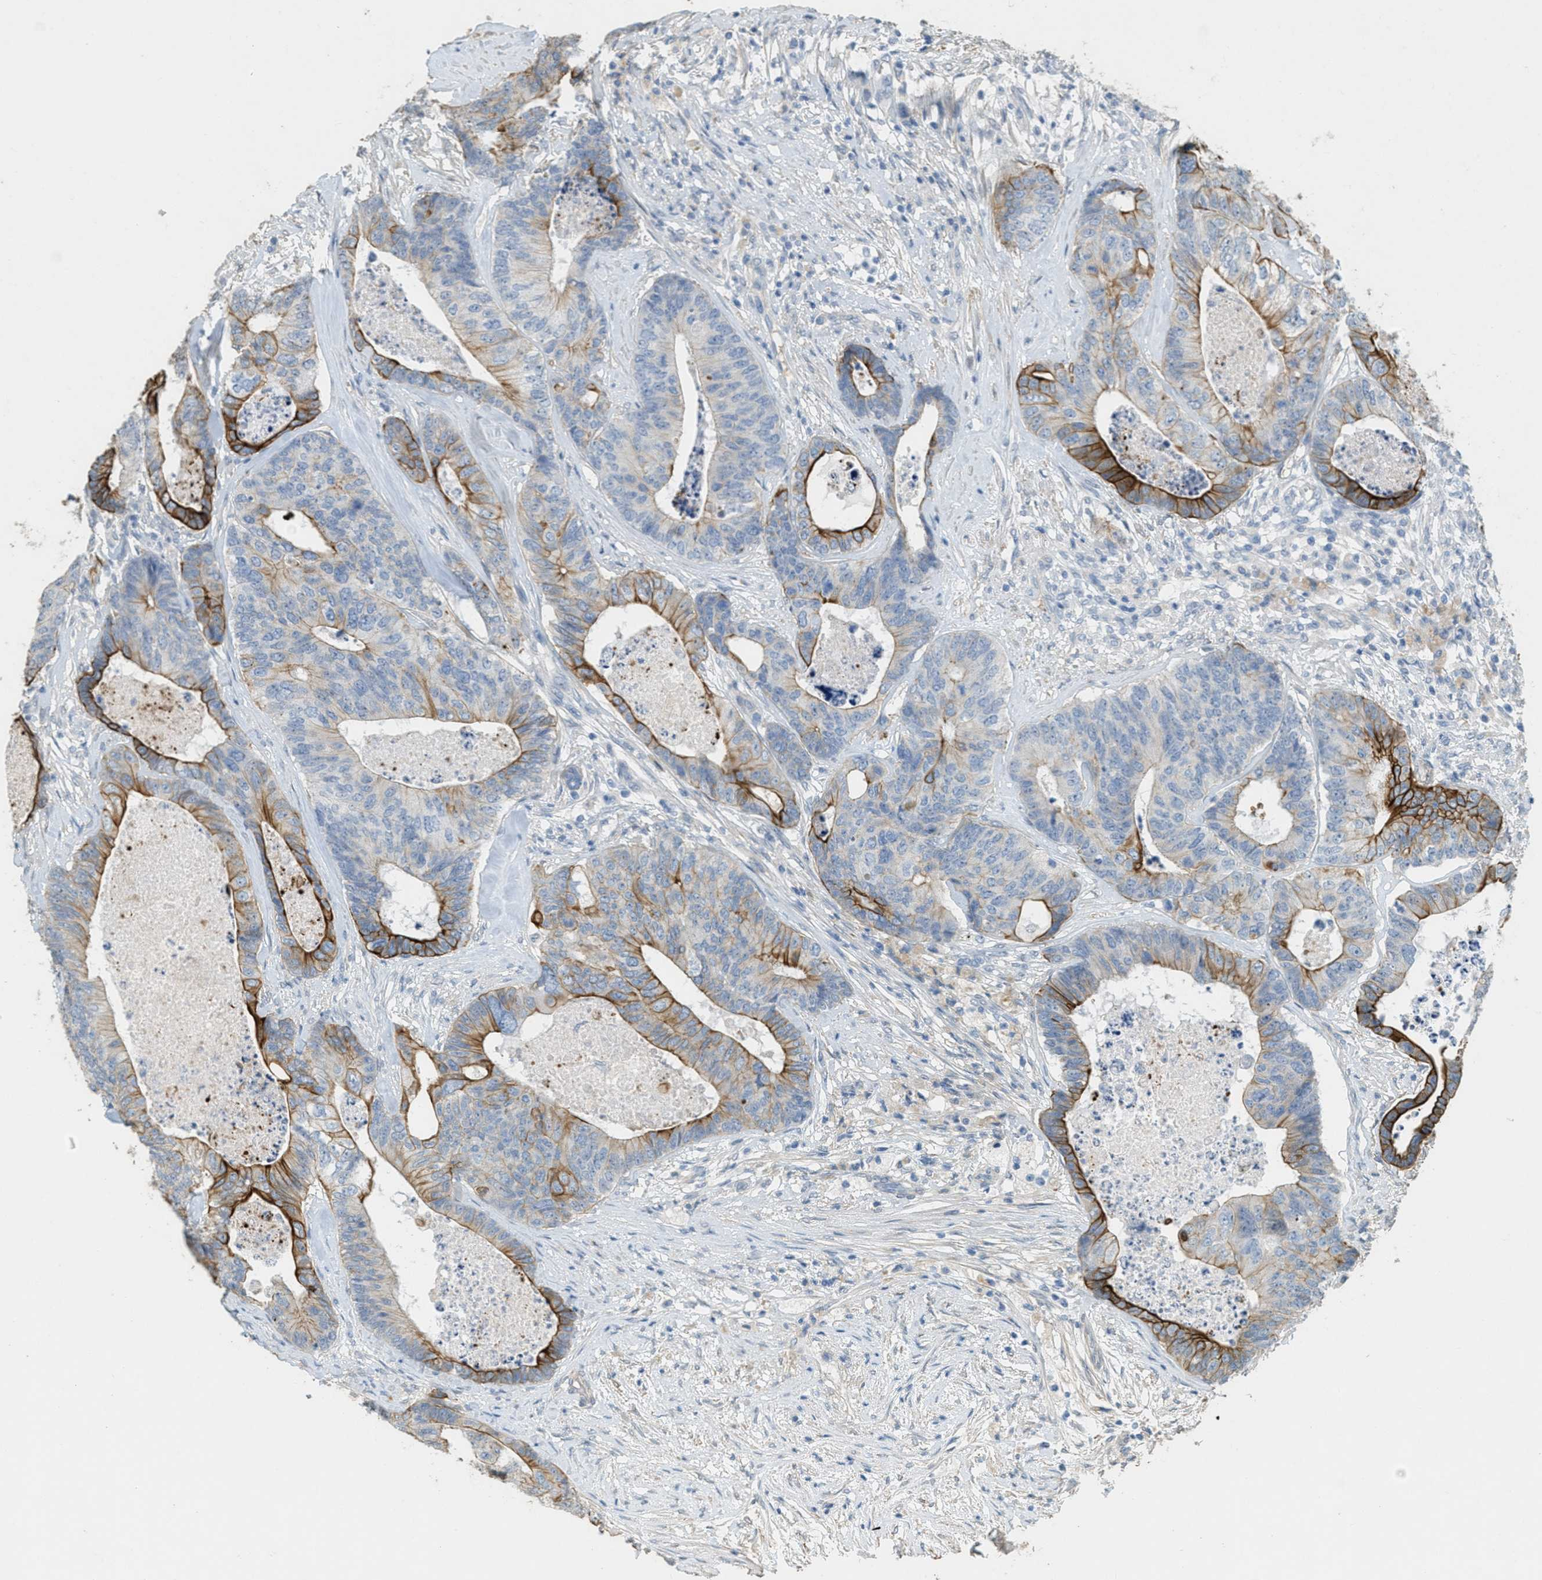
{"staining": {"intensity": "strong", "quantity": "25%-75%", "location": "cytoplasmic/membranous"}, "tissue": "colorectal cancer", "cell_type": "Tumor cells", "image_type": "cancer", "snomed": [{"axis": "morphology", "description": "Adenocarcinoma, NOS"}, {"axis": "topography", "description": "Colon"}], "caption": "Protein expression analysis of colorectal cancer demonstrates strong cytoplasmic/membranous expression in about 25%-75% of tumor cells. The staining is performed using DAB brown chromogen to label protein expression. The nuclei are counter-stained blue using hematoxylin.", "gene": "MRS2", "patient": {"sex": "female", "age": 67}}